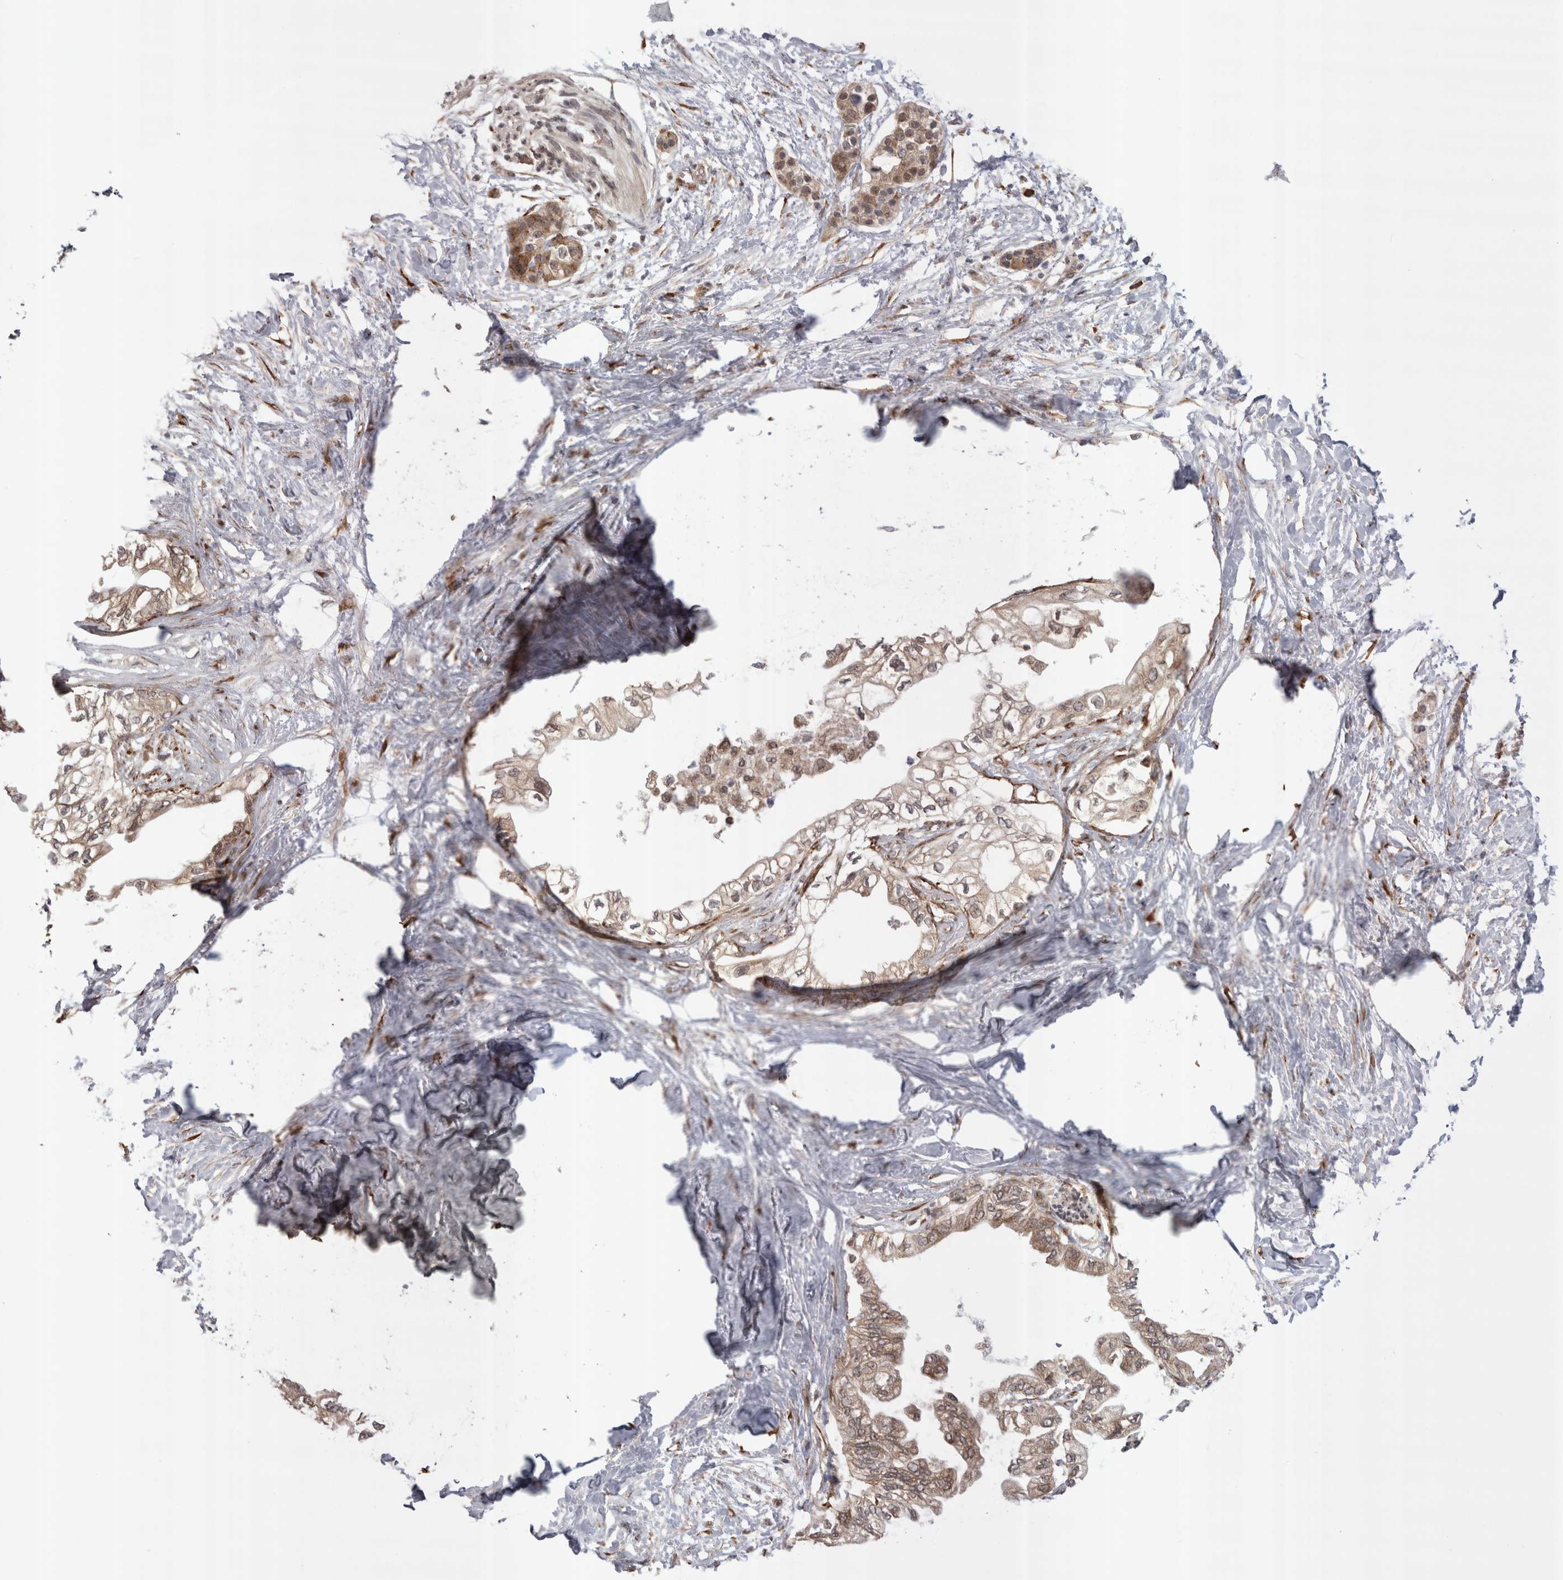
{"staining": {"intensity": "moderate", "quantity": ">75%", "location": "cytoplasmic/membranous,nuclear"}, "tissue": "pancreatic cancer", "cell_type": "Tumor cells", "image_type": "cancer", "snomed": [{"axis": "morphology", "description": "Normal tissue, NOS"}, {"axis": "morphology", "description": "Adenocarcinoma, NOS"}, {"axis": "topography", "description": "Pancreas"}, {"axis": "topography", "description": "Duodenum"}], "caption": "Pancreatic adenocarcinoma tissue shows moderate cytoplasmic/membranous and nuclear positivity in about >75% of tumor cells", "gene": "EXOSC4", "patient": {"sex": "female", "age": 60}}